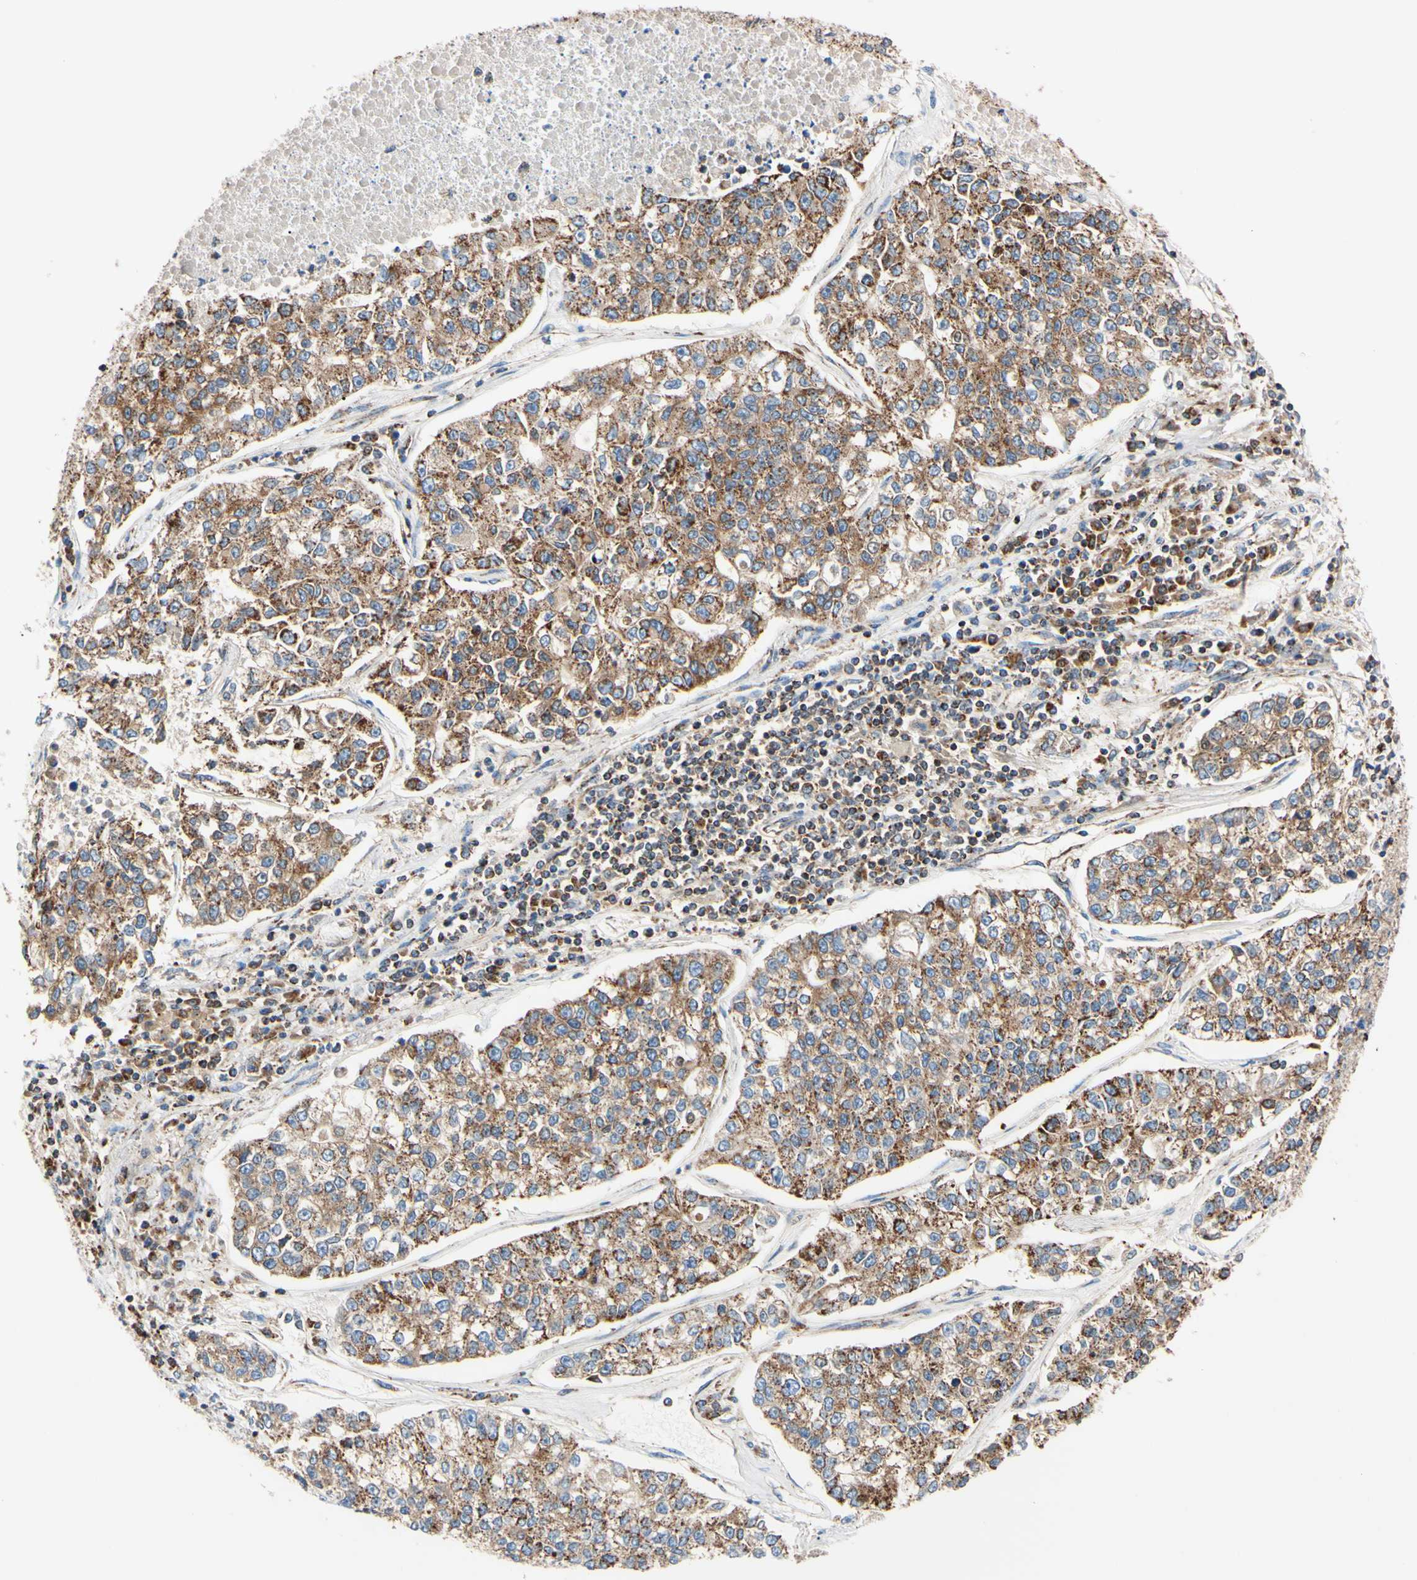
{"staining": {"intensity": "moderate", "quantity": ">75%", "location": "cytoplasmic/membranous"}, "tissue": "lung cancer", "cell_type": "Tumor cells", "image_type": "cancer", "snomed": [{"axis": "morphology", "description": "Adenocarcinoma, NOS"}, {"axis": "topography", "description": "Lung"}], "caption": "Adenocarcinoma (lung) was stained to show a protein in brown. There is medium levels of moderate cytoplasmic/membranous expression in about >75% of tumor cells.", "gene": "CLPP", "patient": {"sex": "male", "age": 49}}